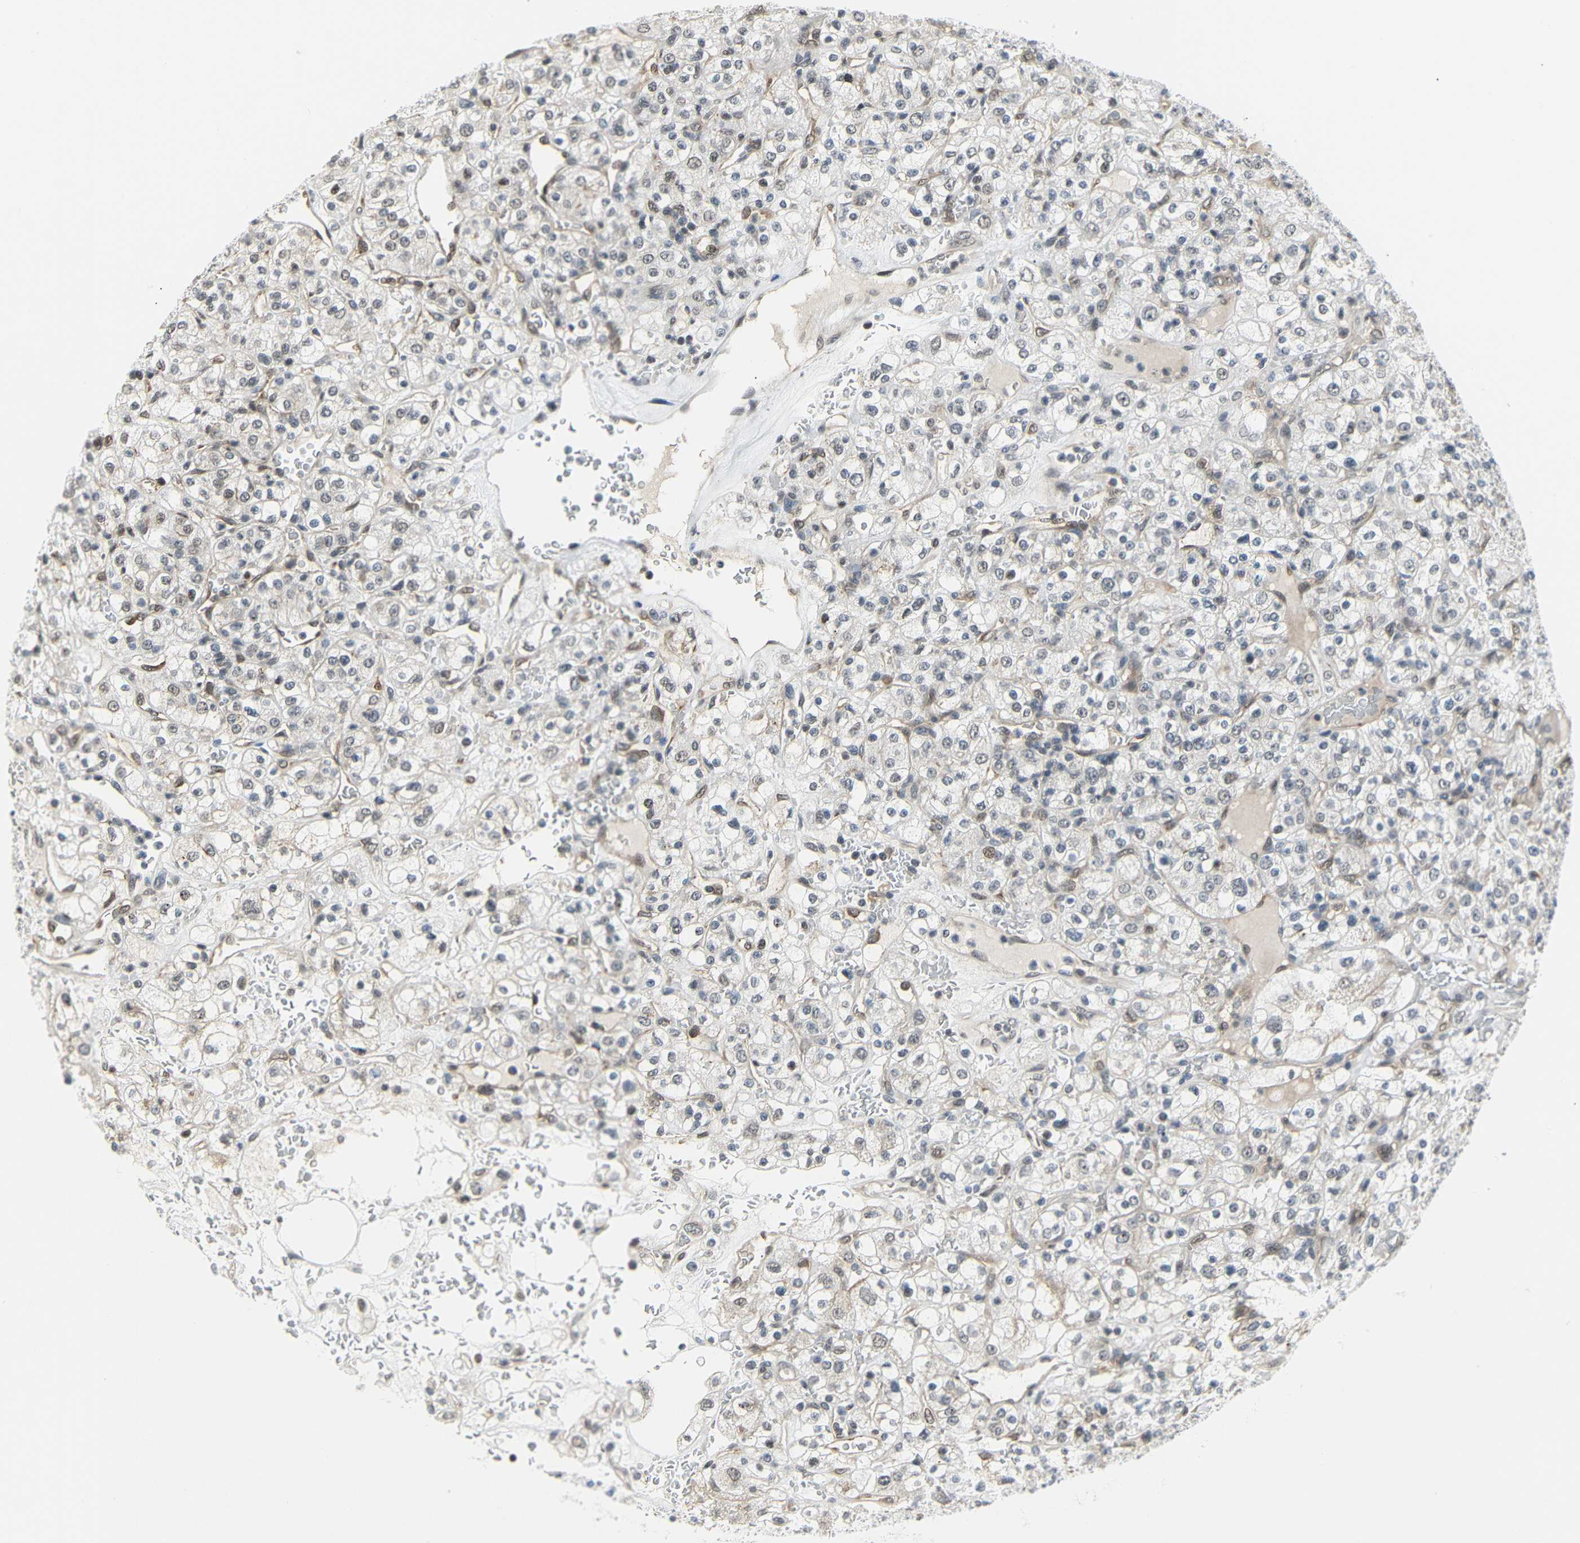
{"staining": {"intensity": "moderate", "quantity": "<25%", "location": "nuclear"}, "tissue": "renal cancer", "cell_type": "Tumor cells", "image_type": "cancer", "snomed": [{"axis": "morphology", "description": "Normal tissue, NOS"}, {"axis": "morphology", "description": "Adenocarcinoma, NOS"}, {"axis": "topography", "description": "Kidney"}], "caption": "Tumor cells show low levels of moderate nuclear positivity in approximately <25% of cells in human renal cancer.", "gene": "IMPG2", "patient": {"sex": "female", "age": 72}}